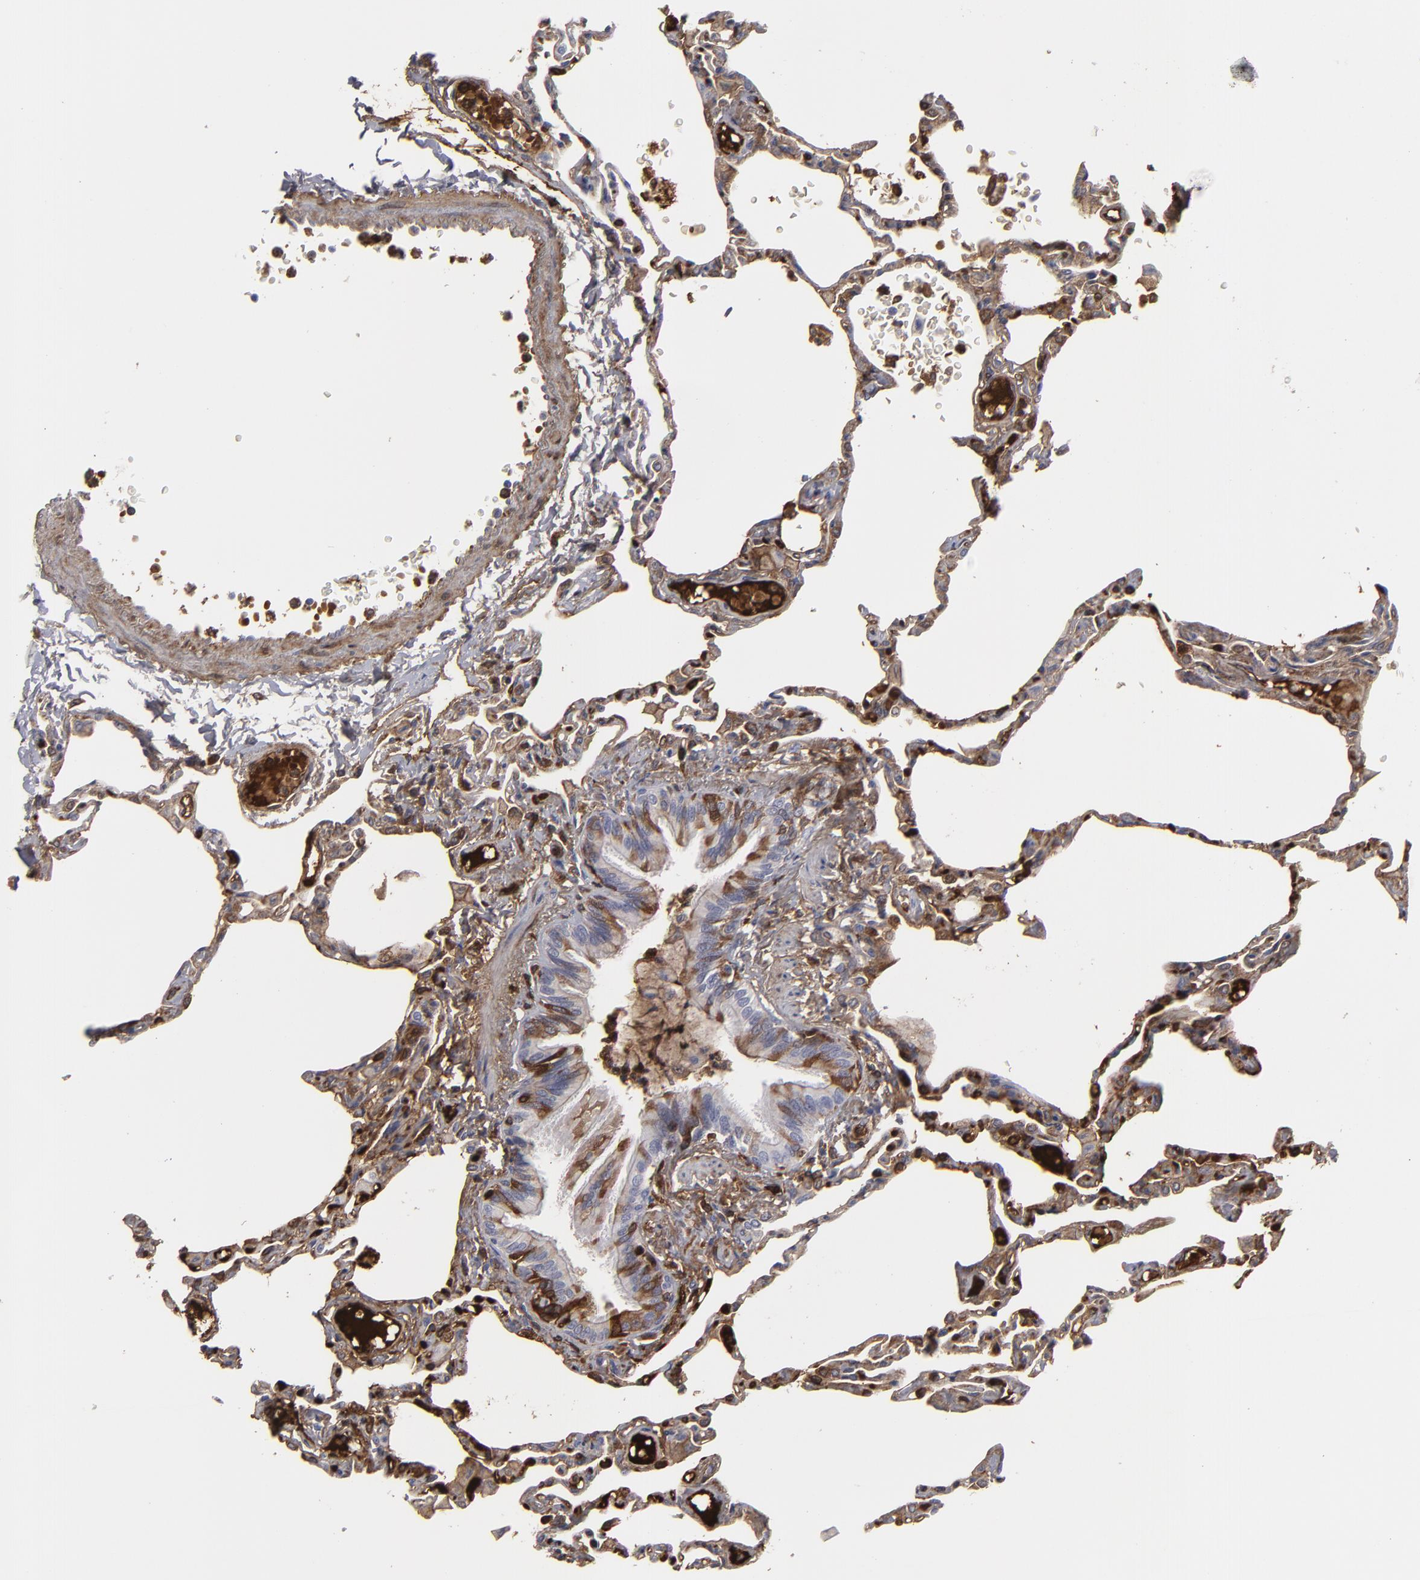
{"staining": {"intensity": "weak", "quantity": "25%-75%", "location": "cytoplasmic/membranous"}, "tissue": "lung", "cell_type": "Alveolar cells", "image_type": "normal", "snomed": [{"axis": "morphology", "description": "Normal tissue, NOS"}, {"axis": "topography", "description": "Lung"}], "caption": "Immunohistochemical staining of unremarkable human lung displays low levels of weak cytoplasmic/membranous expression in approximately 25%-75% of alveolar cells. (DAB (3,3'-diaminobenzidine) IHC, brown staining for protein, blue staining for nuclei).", "gene": "LRG1", "patient": {"sex": "female", "age": 49}}